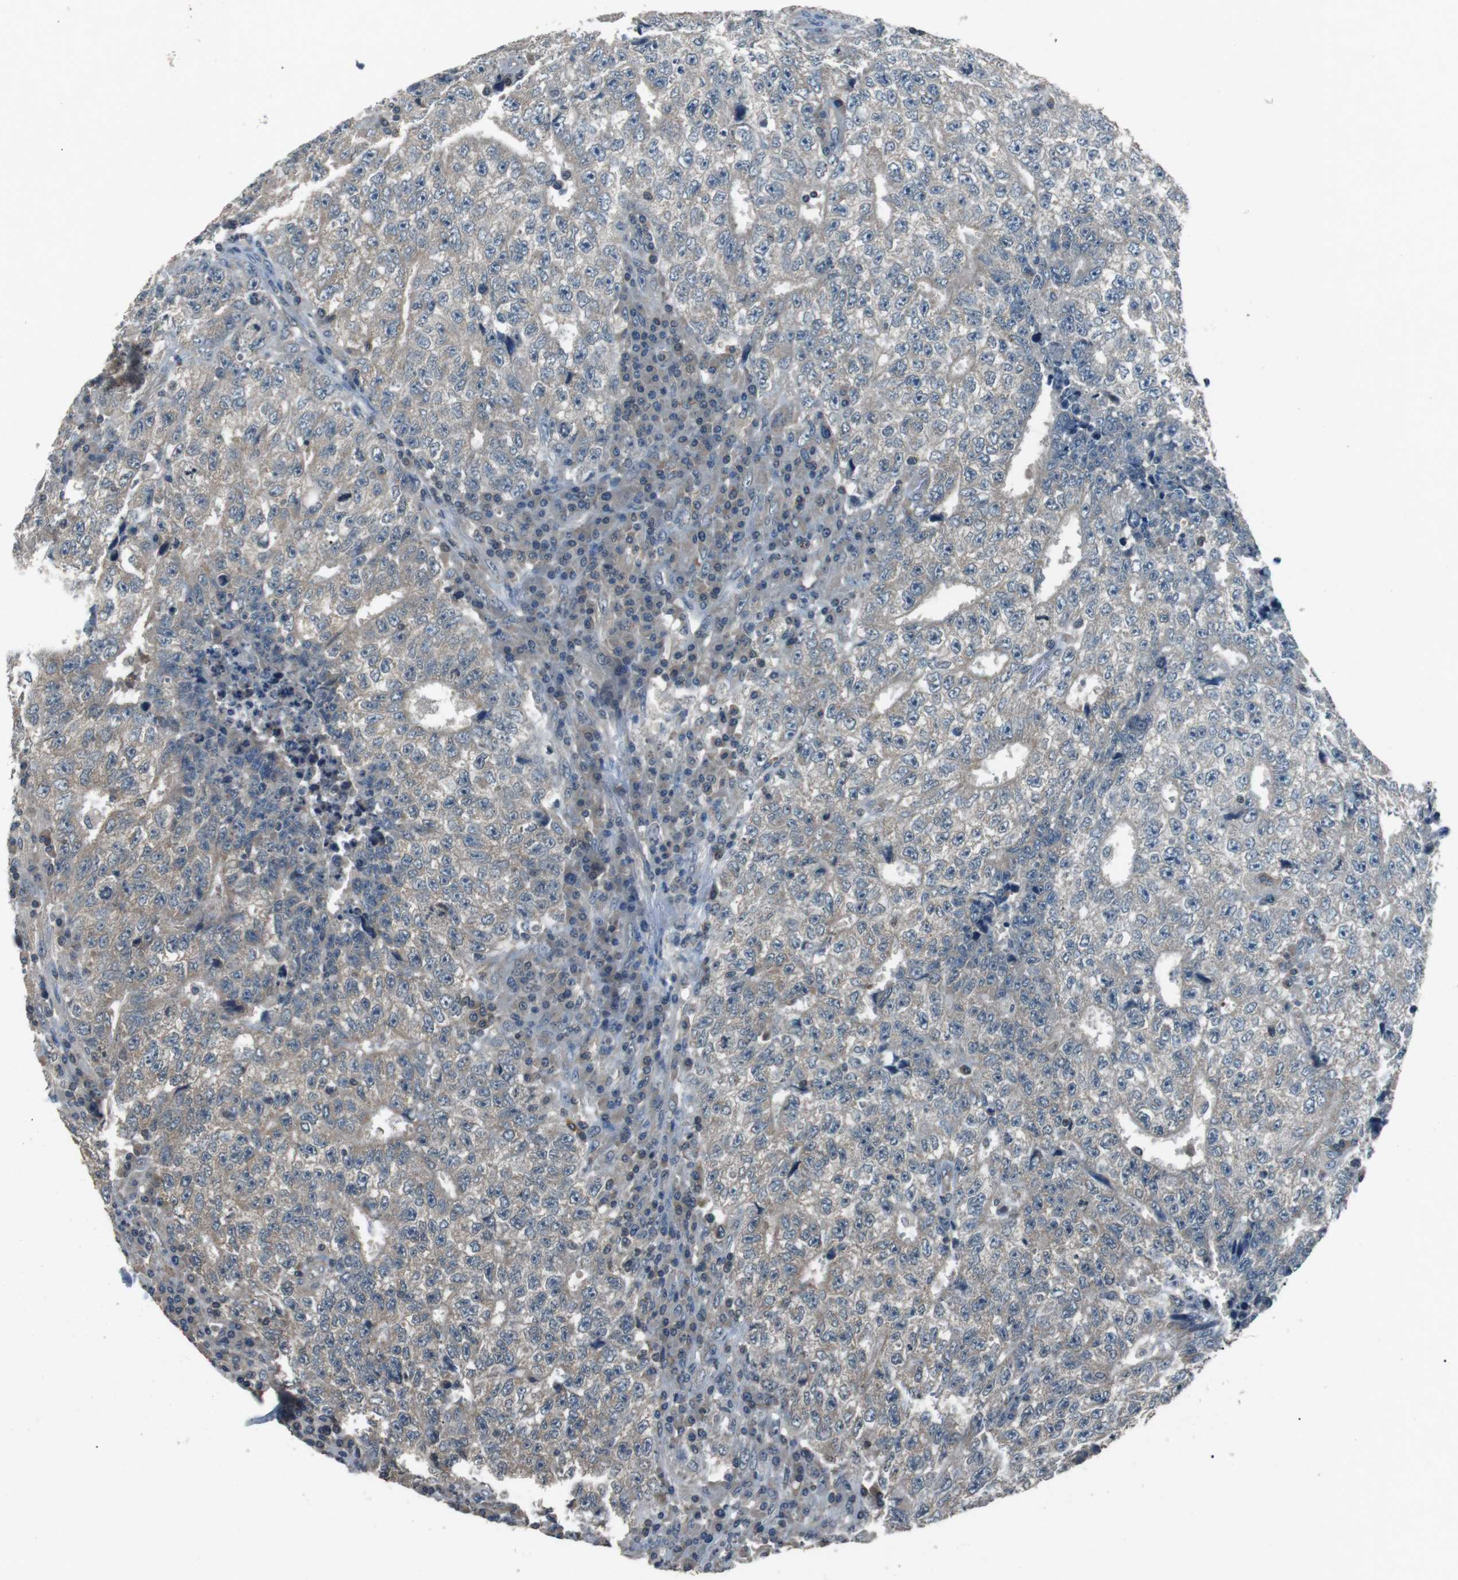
{"staining": {"intensity": "negative", "quantity": "none", "location": "none"}, "tissue": "testis cancer", "cell_type": "Tumor cells", "image_type": "cancer", "snomed": [{"axis": "morphology", "description": "Necrosis, NOS"}, {"axis": "morphology", "description": "Carcinoma, Embryonal, NOS"}, {"axis": "topography", "description": "Testis"}], "caption": "Immunohistochemistry (IHC) histopathology image of neoplastic tissue: testis cancer (embryonal carcinoma) stained with DAB (3,3'-diaminobenzidine) demonstrates no significant protein staining in tumor cells. Nuclei are stained in blue.", "gene": "NEK7", "patient": {"sex": "male", "age": 19}}